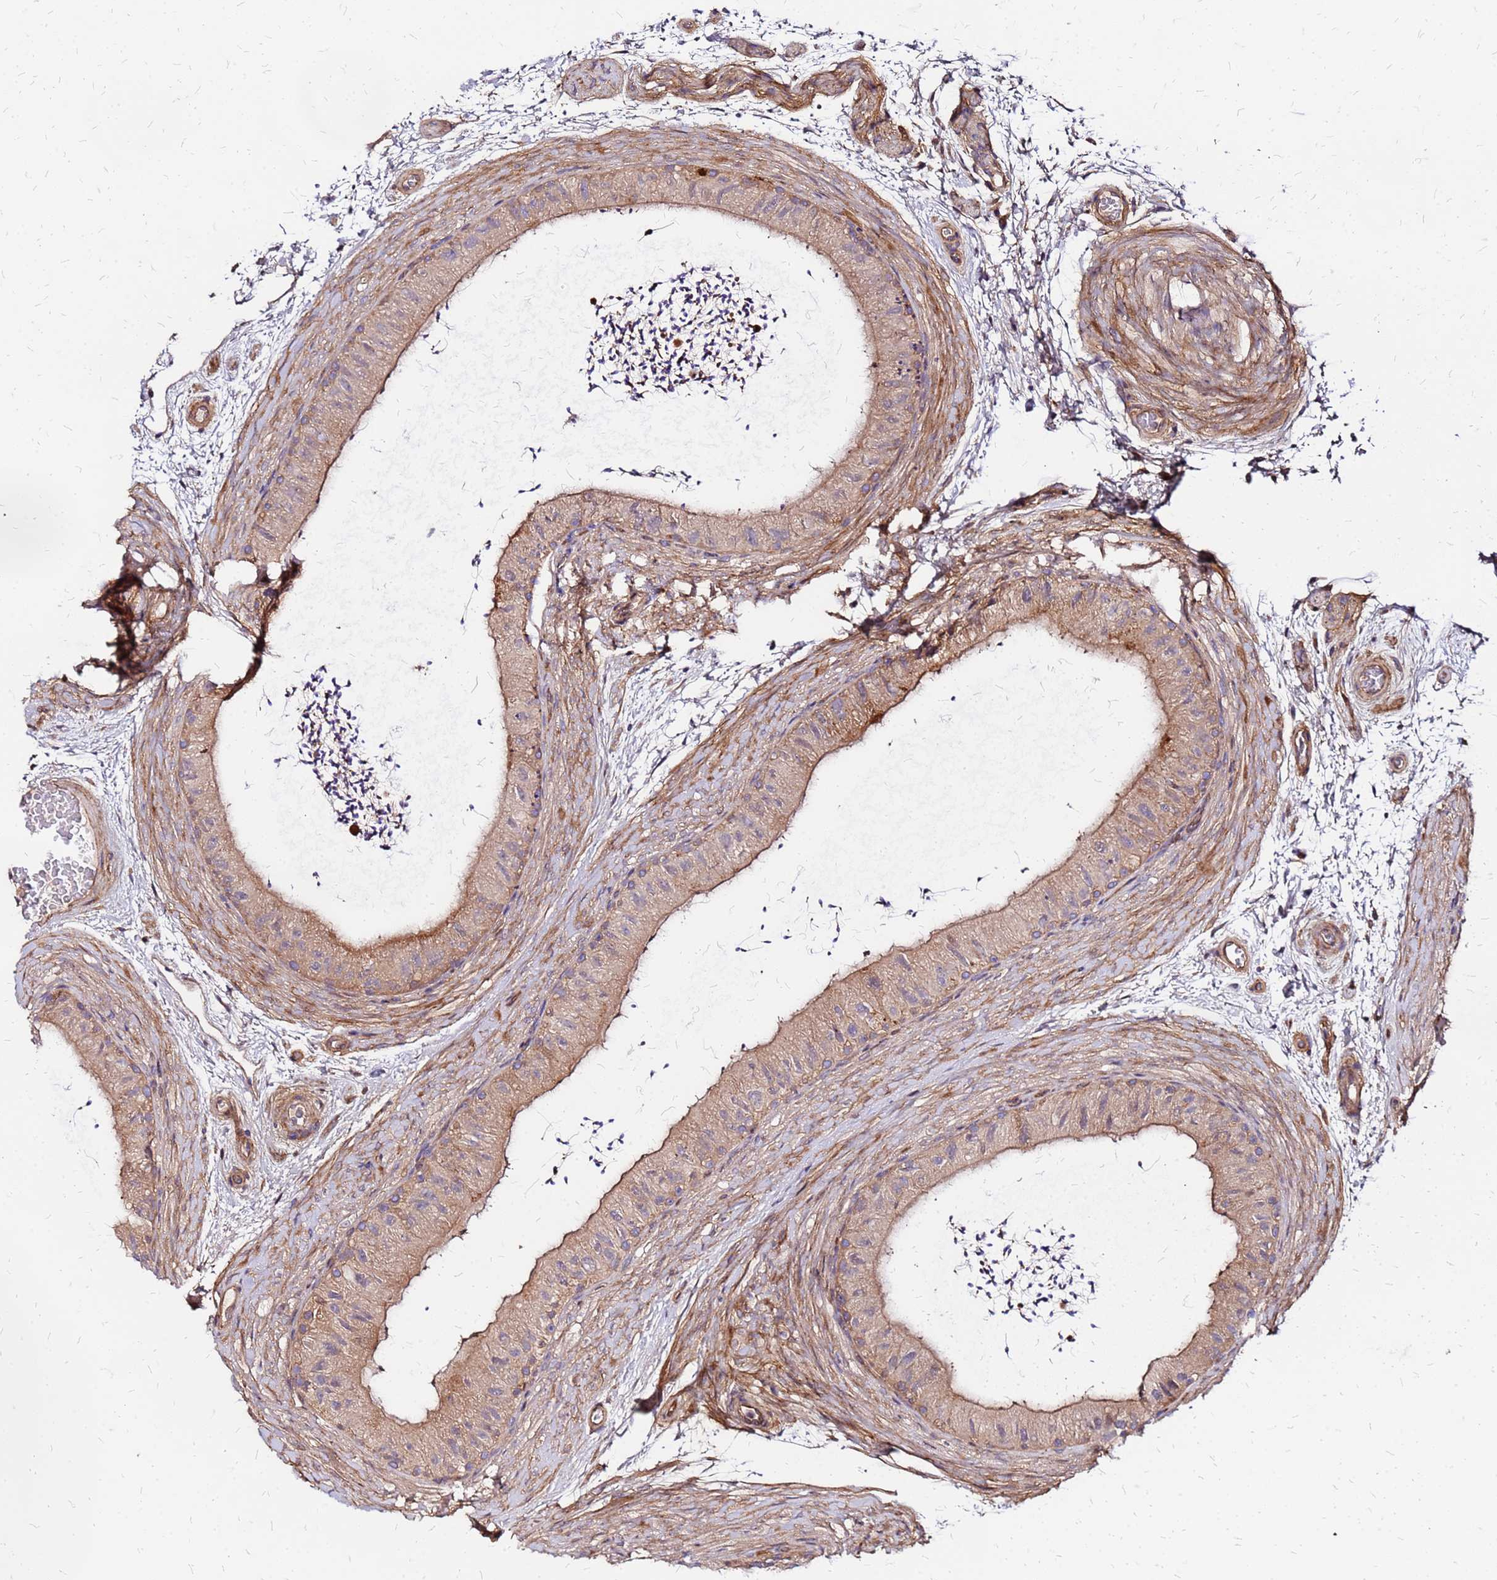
{"staining": {"intensity": "moderate", "quantity": ">75%", "location": "cytoplasmic/membranous"}, "tissue": "epididymis", "cell_type": "Glandular cells", "image_type": "normal", "snomed": [{"axis": "morphology", "description": "Normal tissue, NOS"}, {"axis": "topography", "description": "Epididymis"}], "caption": "Epididymis stained for a protein (brown) shows moderate cytoplasmic/membranous positive staining in about >75% of glandular cells.", "gene": "CYBC1", "patient": {"sex": "male", "age": 50}}